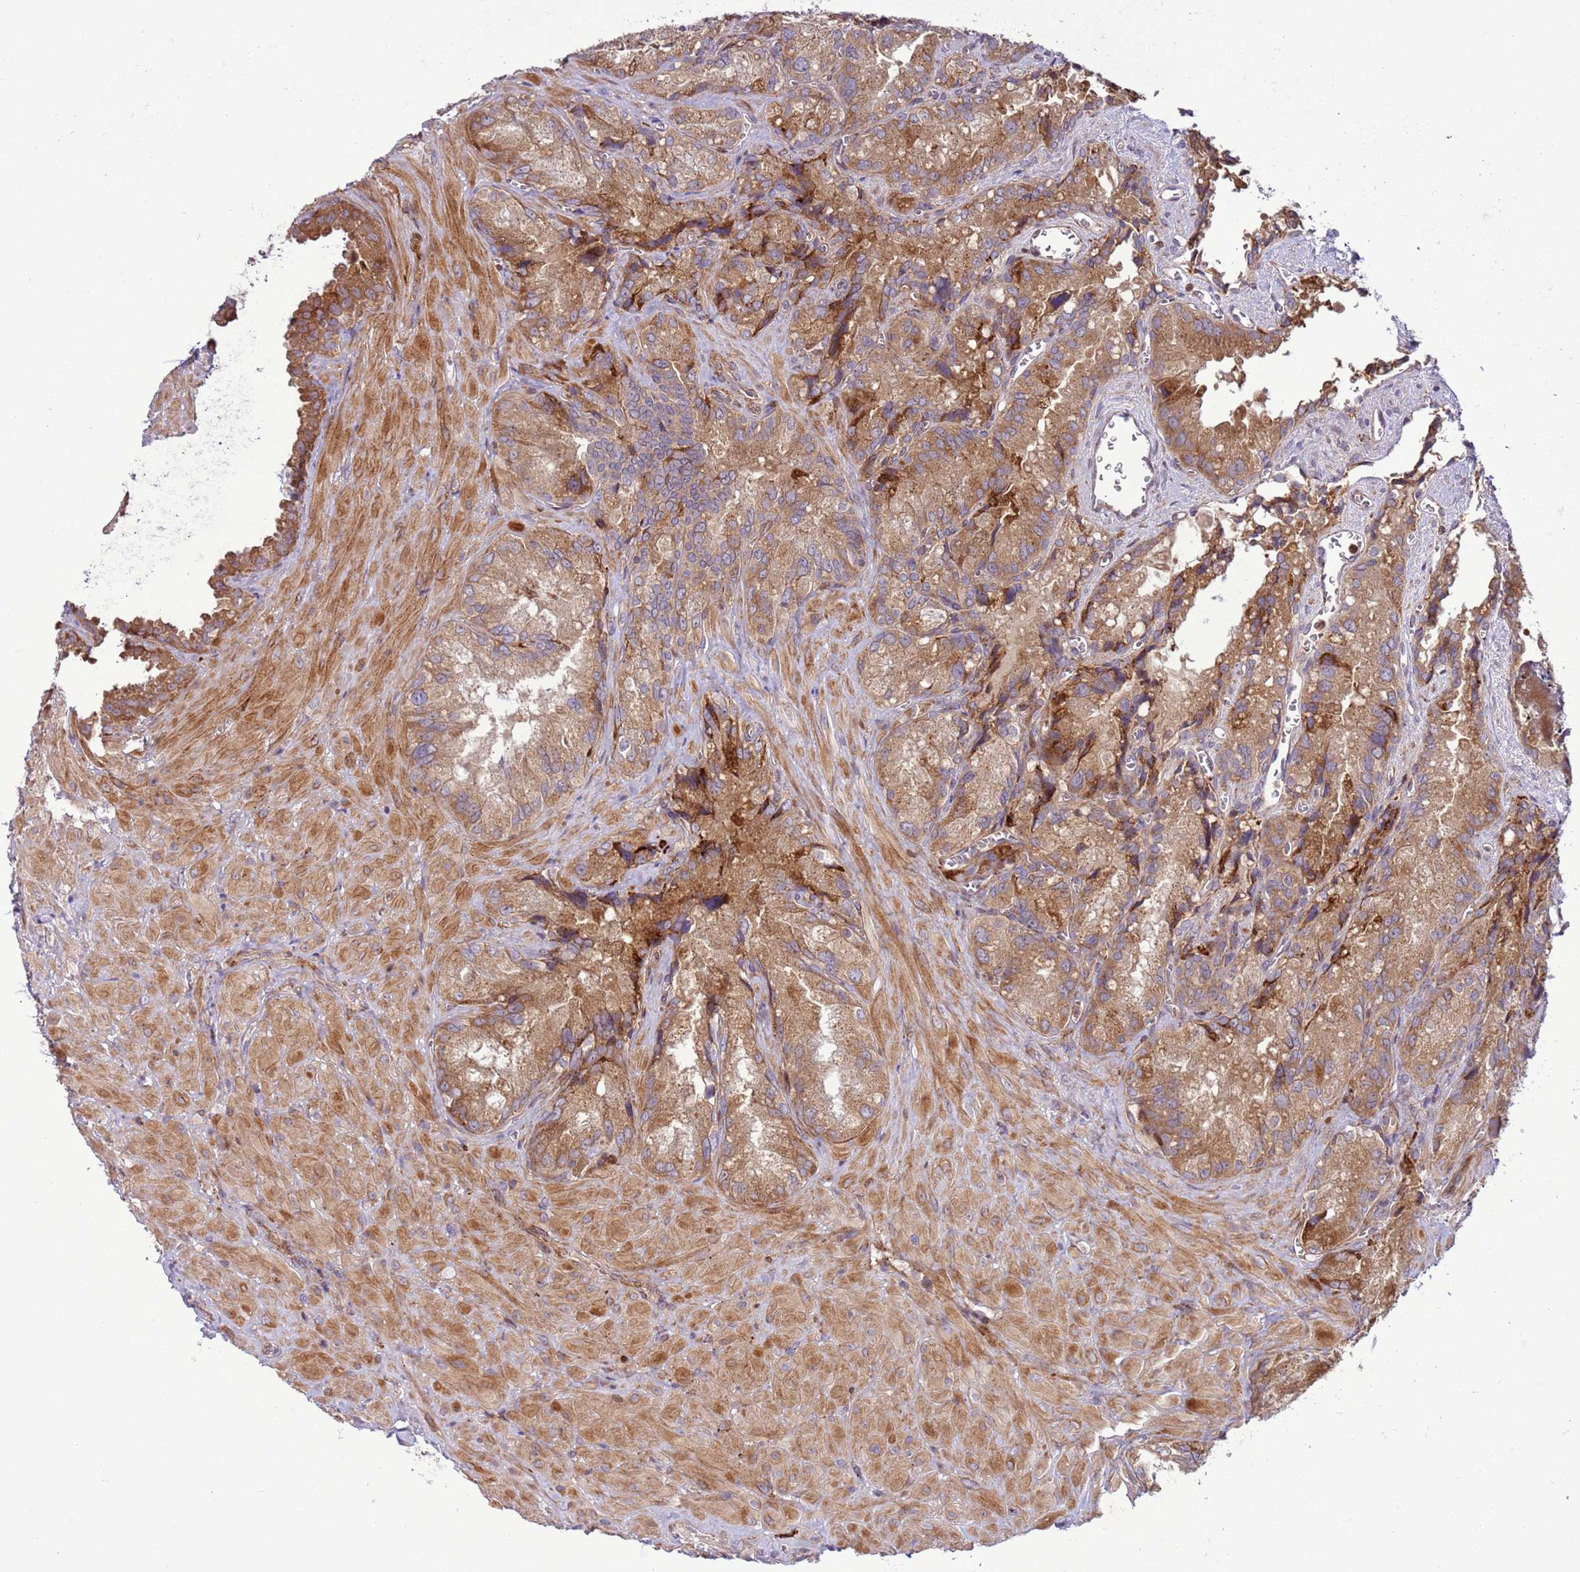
{"staining": {"intensity": "moderate", "quantity": ">75%", "location": "cytoplasmic/membranous"}, "tissue": "seminal vesicle", "cell_type": "Glandular cells", "image_type": "normal", "snomed": [{"axis": "morphology", "description": "Normal tissue, NOS"}, {"axis": "topography", "description": "Seminal veicle"}], "caption": "A medium amount of moderate cytoplasmic/membranous staining is identified in about >75% of glandular cells in normal seminal vesicle. The protein of interest is shown in brown color, while the nuclei are stained blue.", "gene": "ZNF624", "patient": {"sex": "male", "age": 62}}